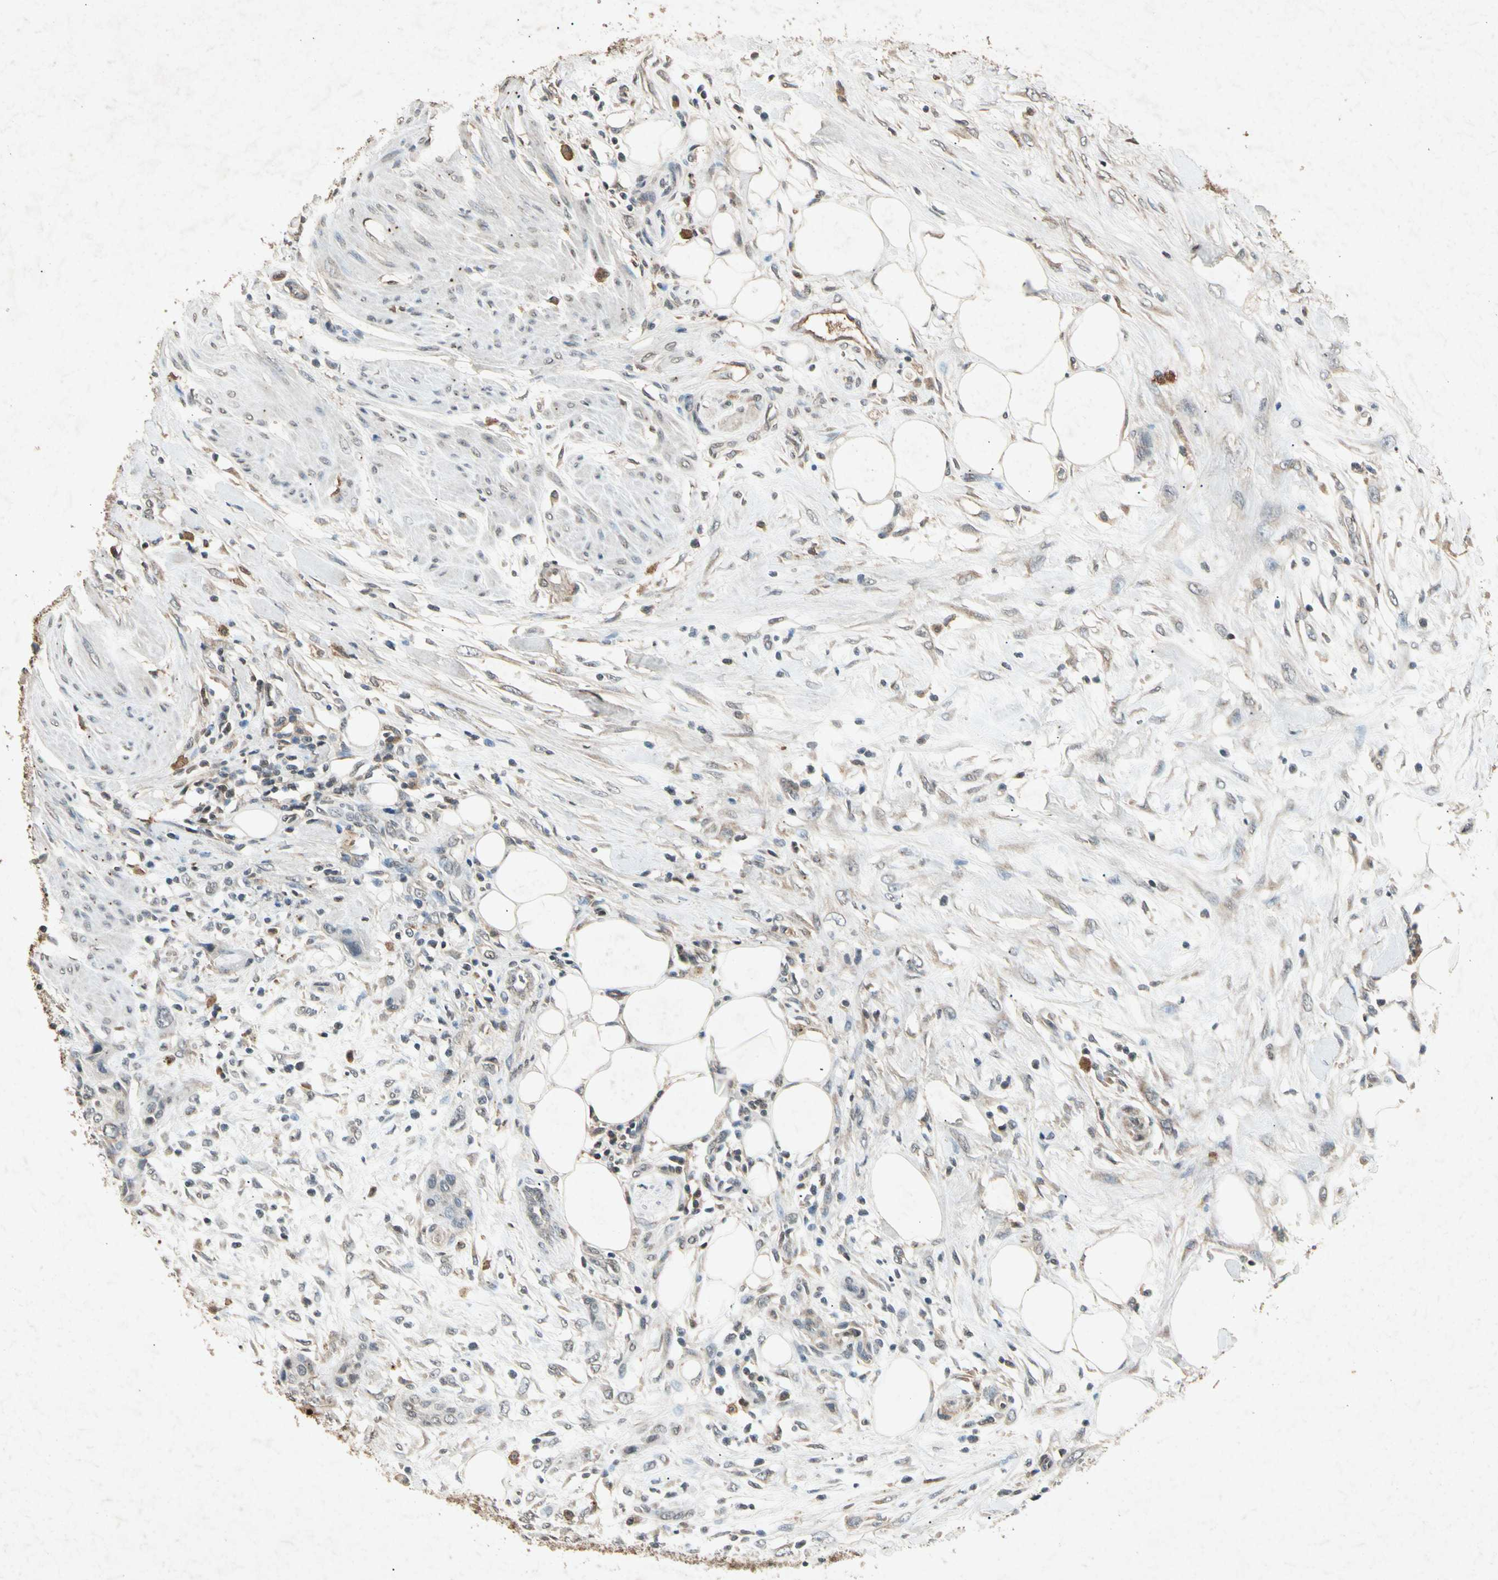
{"staining": {"intensity": "weak", "quantity": "25%-75%", "location": "cytoplasmic/membranous"}, "tissue": "urothelial cancer", "cell_type": "Tumor cells", "image_type": "cancer", "snomed": [{"axis": "morphology", "description": "Urothelial carcinoma, High grade"}, {"axis": "topography", "description": "Urinary bladder"}], "caption": "A low amount of weak cytoplasmic/membranous staining is present in approximately 25%-75% of tumor cells in high-grade urothelial carcinoma tissue. (brown staining indicates protein expression, while blue staining denotes nuclei).", "gene": "CP", "patient": {"sex": "male", "age": 35}}